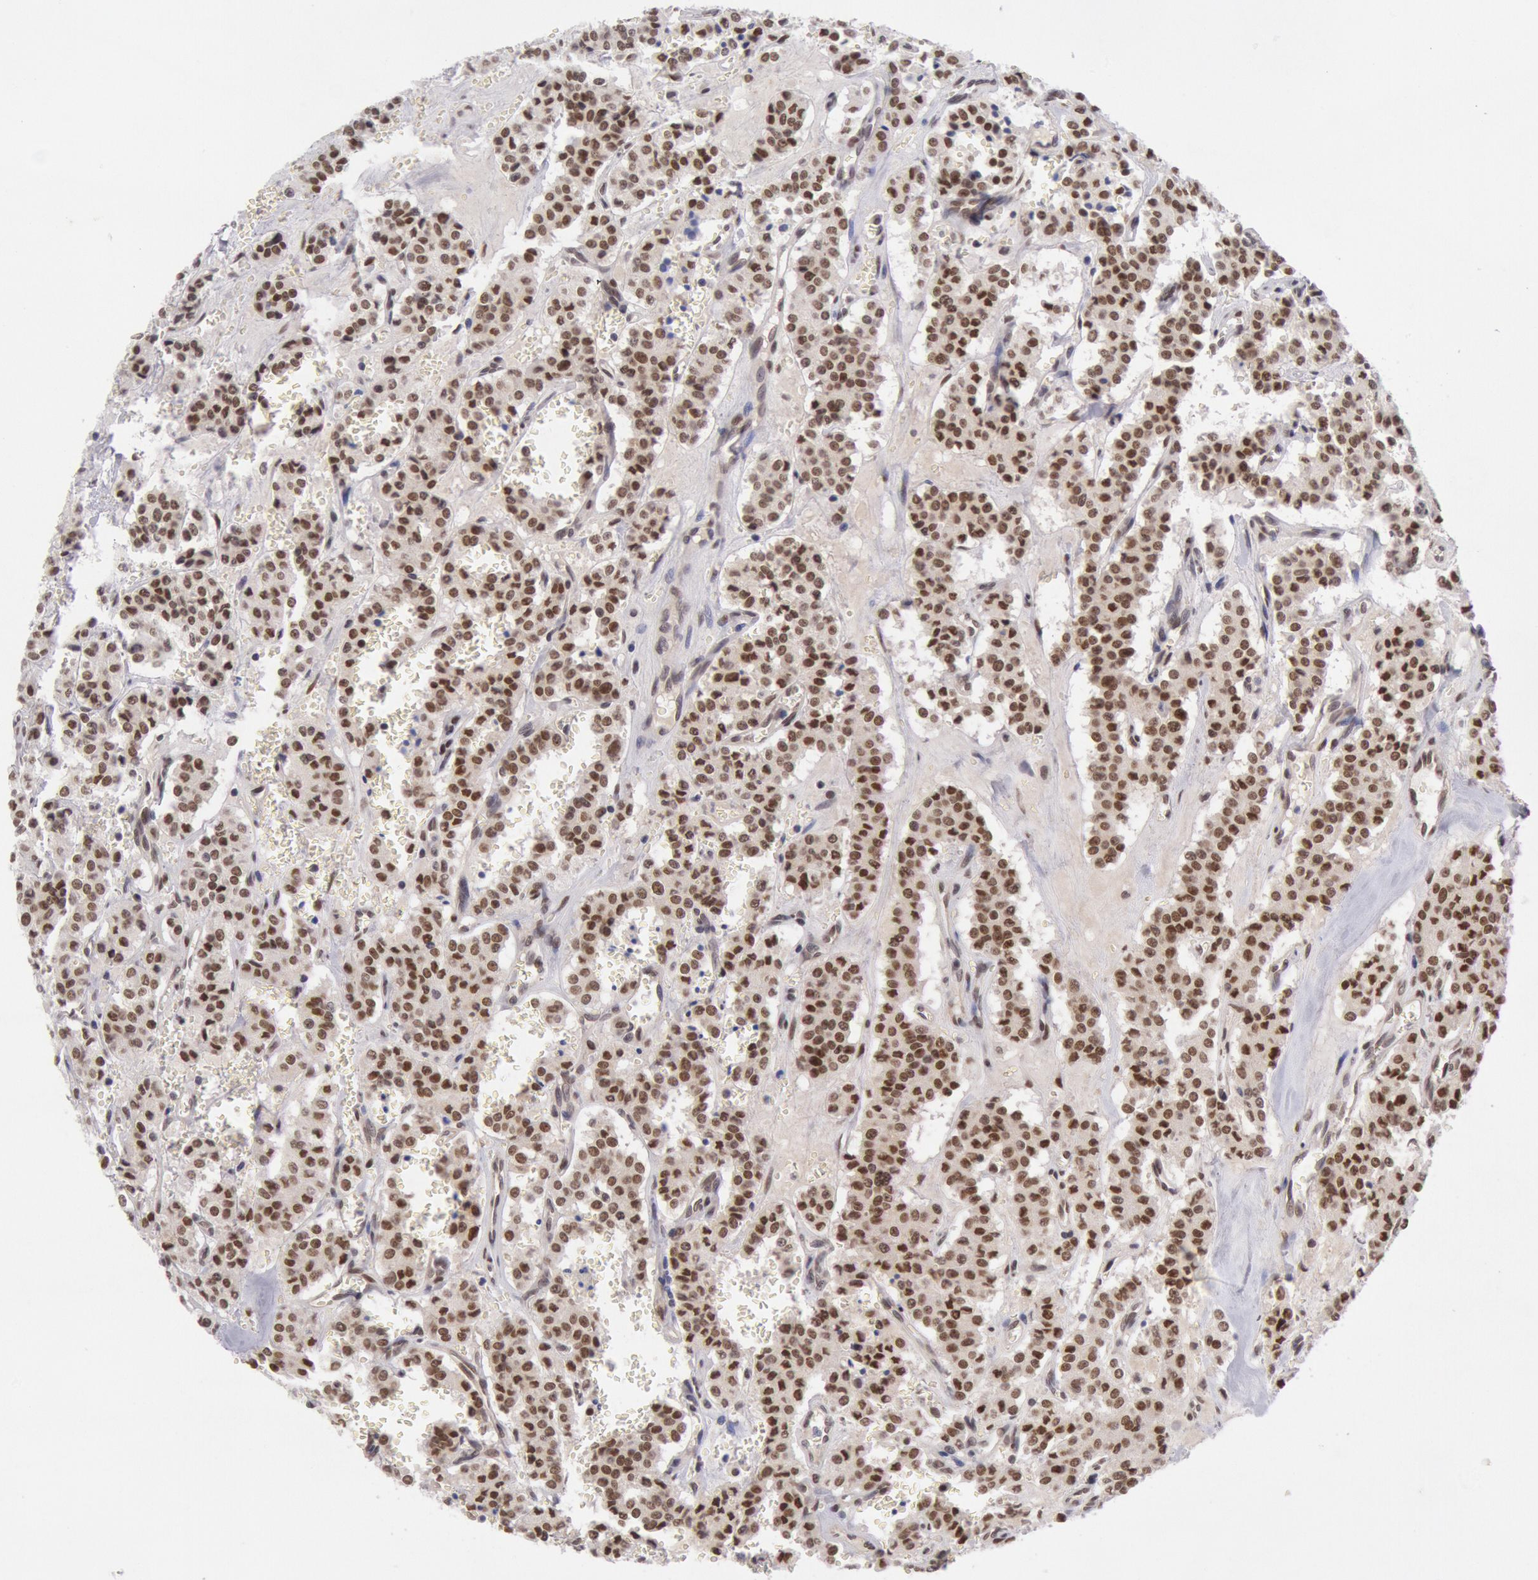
{"staining": {"intensity": "moderate", "quantity": ">75%", "location": "nuclear"}, "tissue": "carcinoid", "cell_type": "Tumor cells", "image_type": "cancer", "snomed": [{"axis": "morphology", "description": "Carcinoid, malignant, NOS"}, {"axis": "topography", "description": "Bronchus"}], "caption": "Tumor cells show moderate nuclear positivity in approximately >75% of cells in carcinoid. Immunohistochemistry (ihc) stains the protein in brown and the nuclei are stained blue.", "gene": "CDKN2B", "patient": {"sex": "male", "age": 55}}